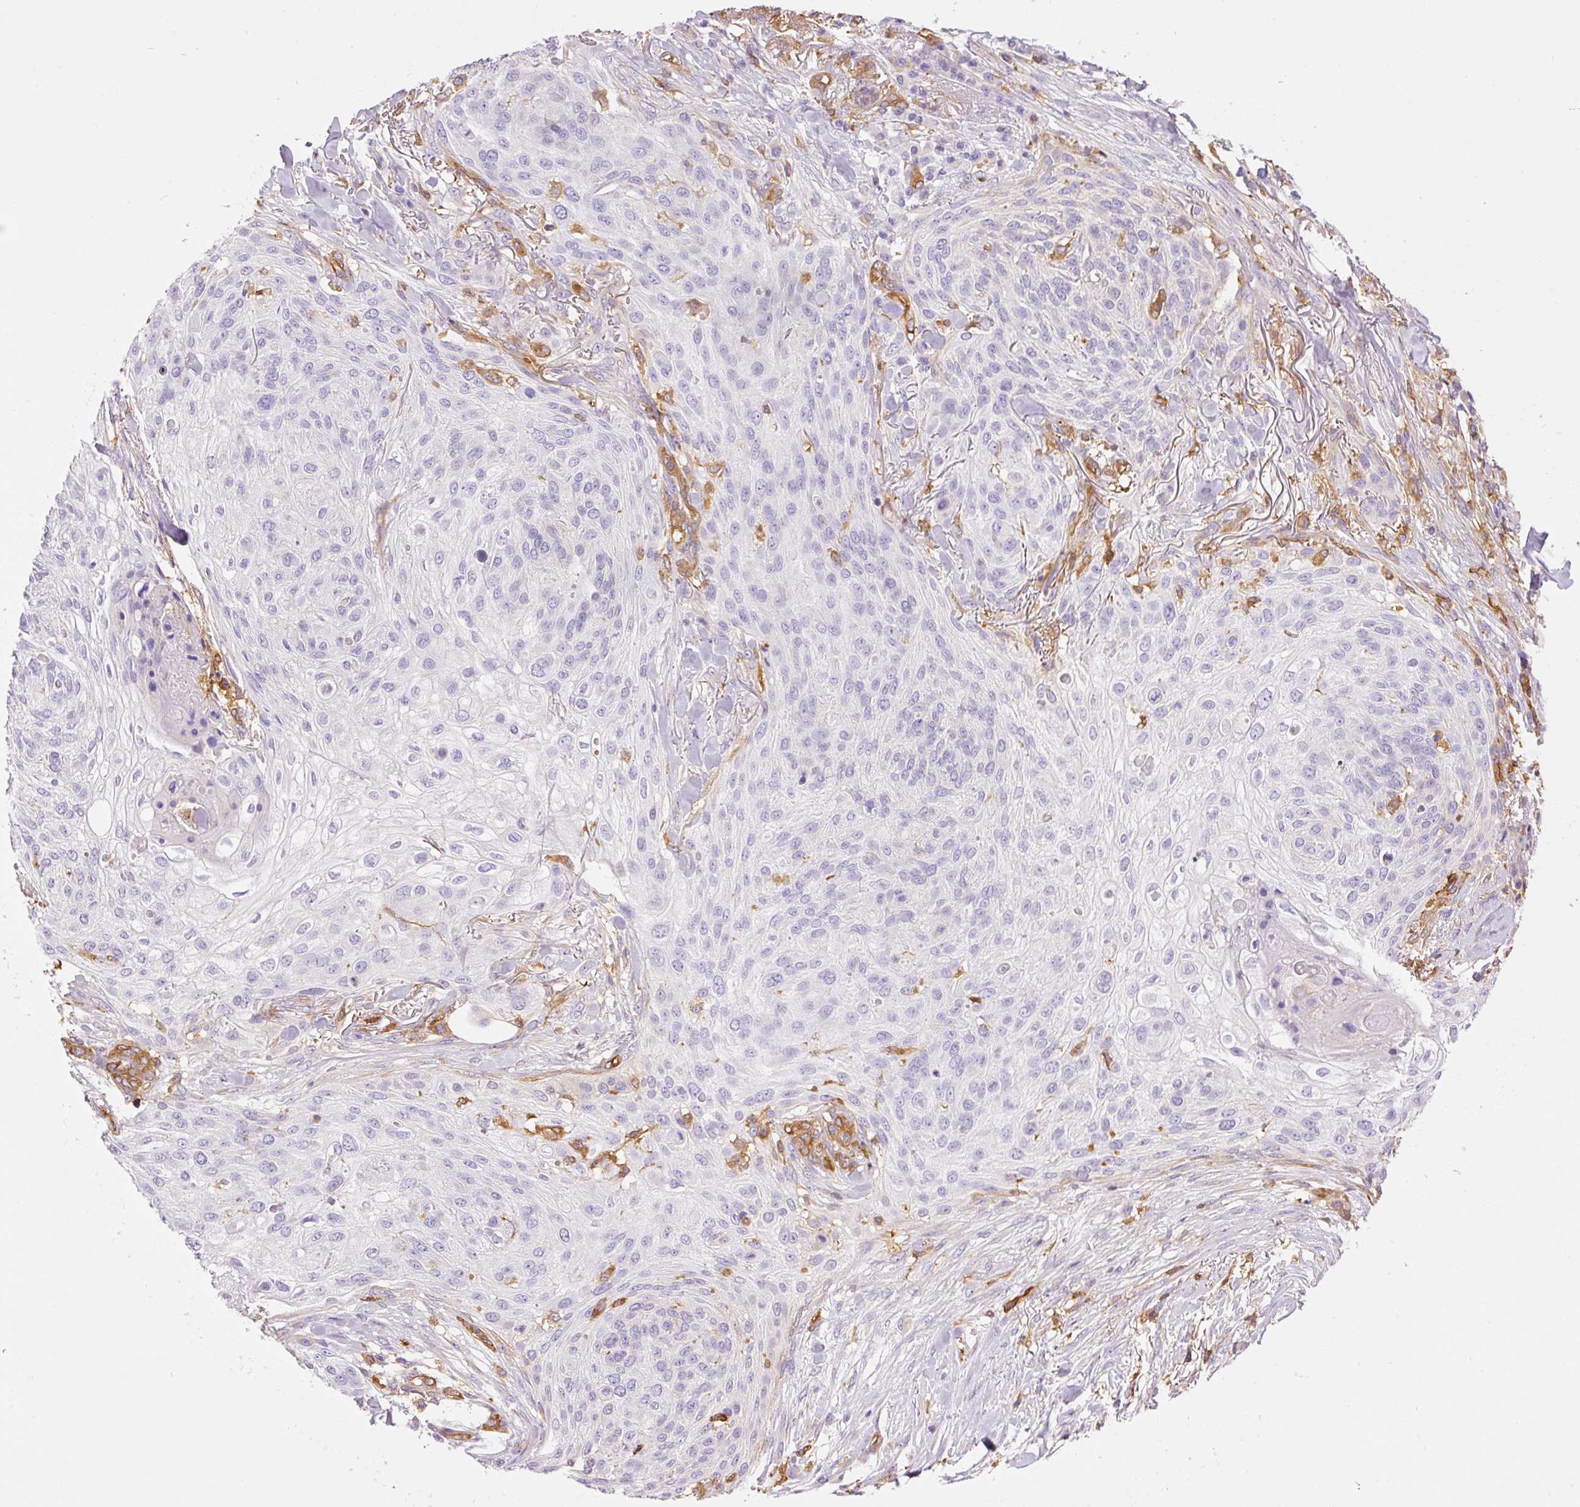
{"staining": {"intensity": "negative", "quantity": "none", "location": "none"}, "tissue": "skin cancer", "cell_type": "Tumor cells", "image_type": "cancer", "snomed": [{"axis": "morphology", "description": "Squamous cell carcinoma, NOS"}, {"axis": "topography", "description": "Skin"}], "caption": "Tumor cells show no significant protein expression in squamous cell carcinoma (skin).", "gene": "IL10RB", "patient": {"sex": "female", "age": 87}}